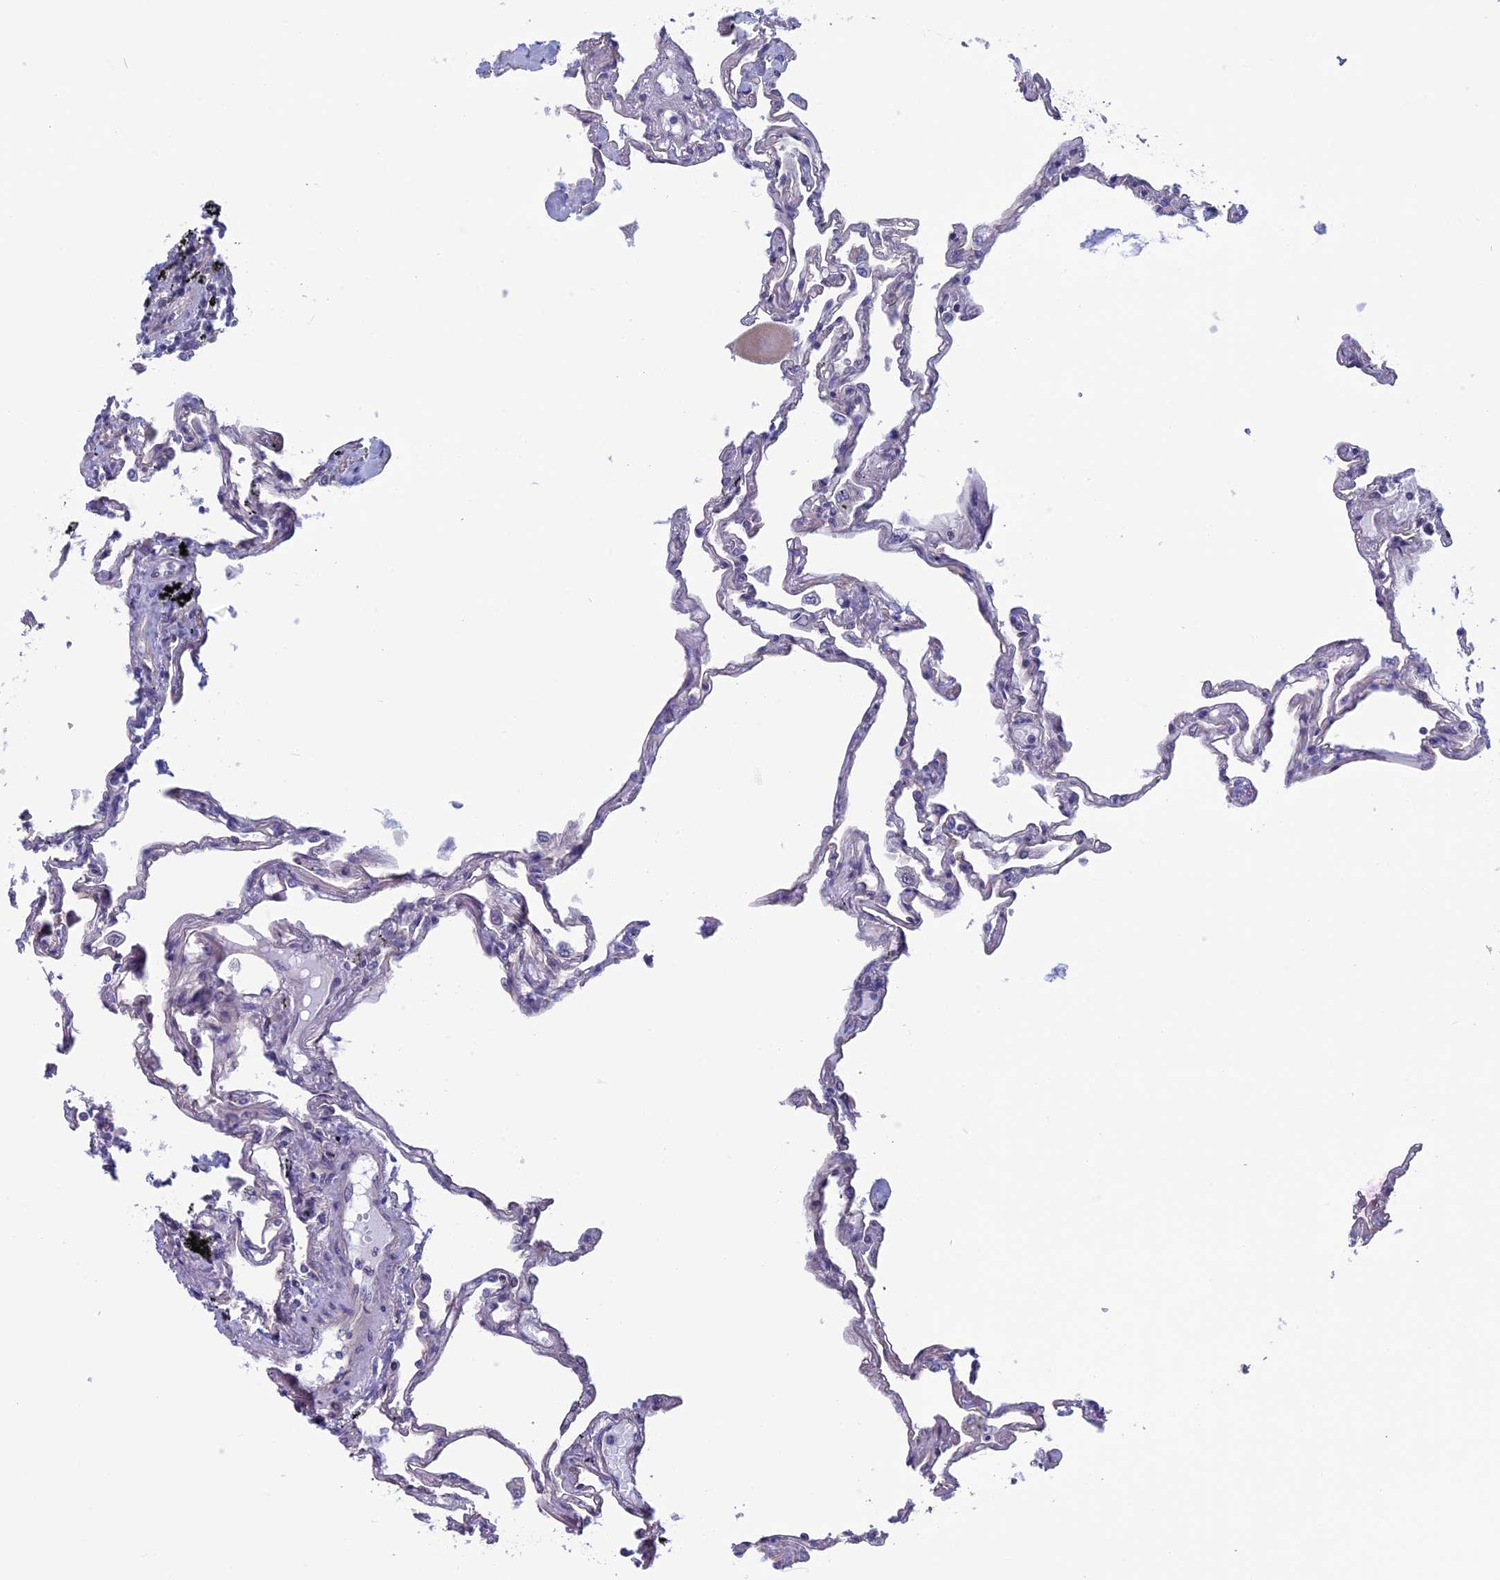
{"staining": {"intensity": "weak", "quantity": "<25%", "location": "cytoplasmic/membranous"}, "tissue": "lung", "cell_type": "Alveolar cells", "image_type": "normal", "snomed": [{"axis": "morphology", "description": "Normal tissue, NOS"}, {"axis": "topography", "description": "Lung"}], "caption": "A micrograph of lung stained for a protein demonstrates no brown staining in alveolar cells. (DAB immunohistochemistry (IHC) visualized using brightfield microscopy, high magnification).", "gene": "SLC1A6", "patient": {"sex": "female", "age": 67}}